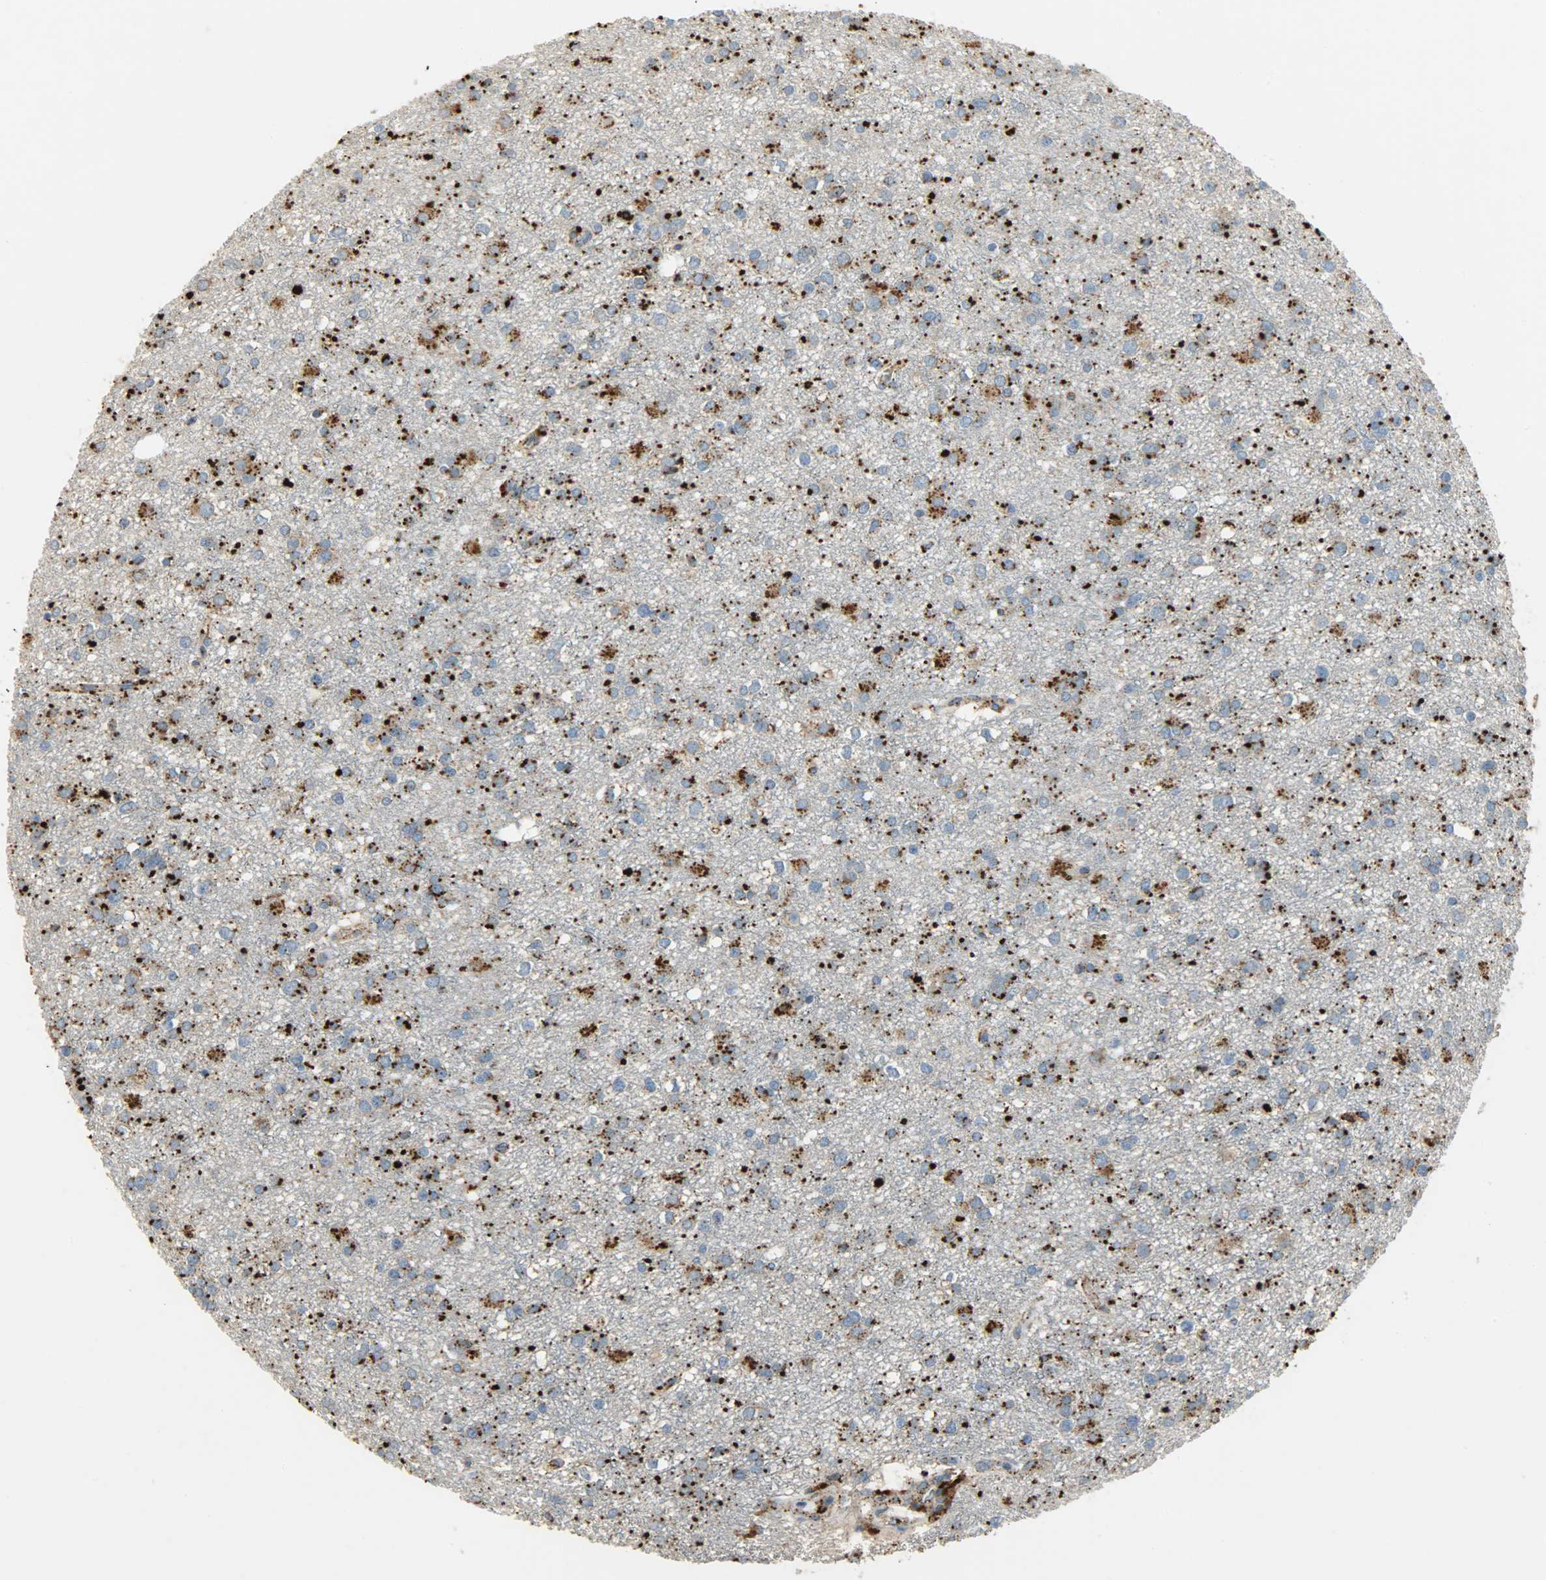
{"staining": {"intensity": "strong", "quantity": ">75%", "location": "cytoplasmic/membranous"}, "tissue": "glioma", "cell_type": "Tumor cells", "image_type": "cancer", "snomed": [{"axis": "morphology", "description": "Glioma, malignant, Low grade"}, {"axis": "topography", "description": "Brain"}], "caption": "Strong cytoplasmic/membranous expression is seen in about >75% of tumor cells in glioma.", "gene": "ASAH1", "patient": {"sex": "male", "age": 42}}